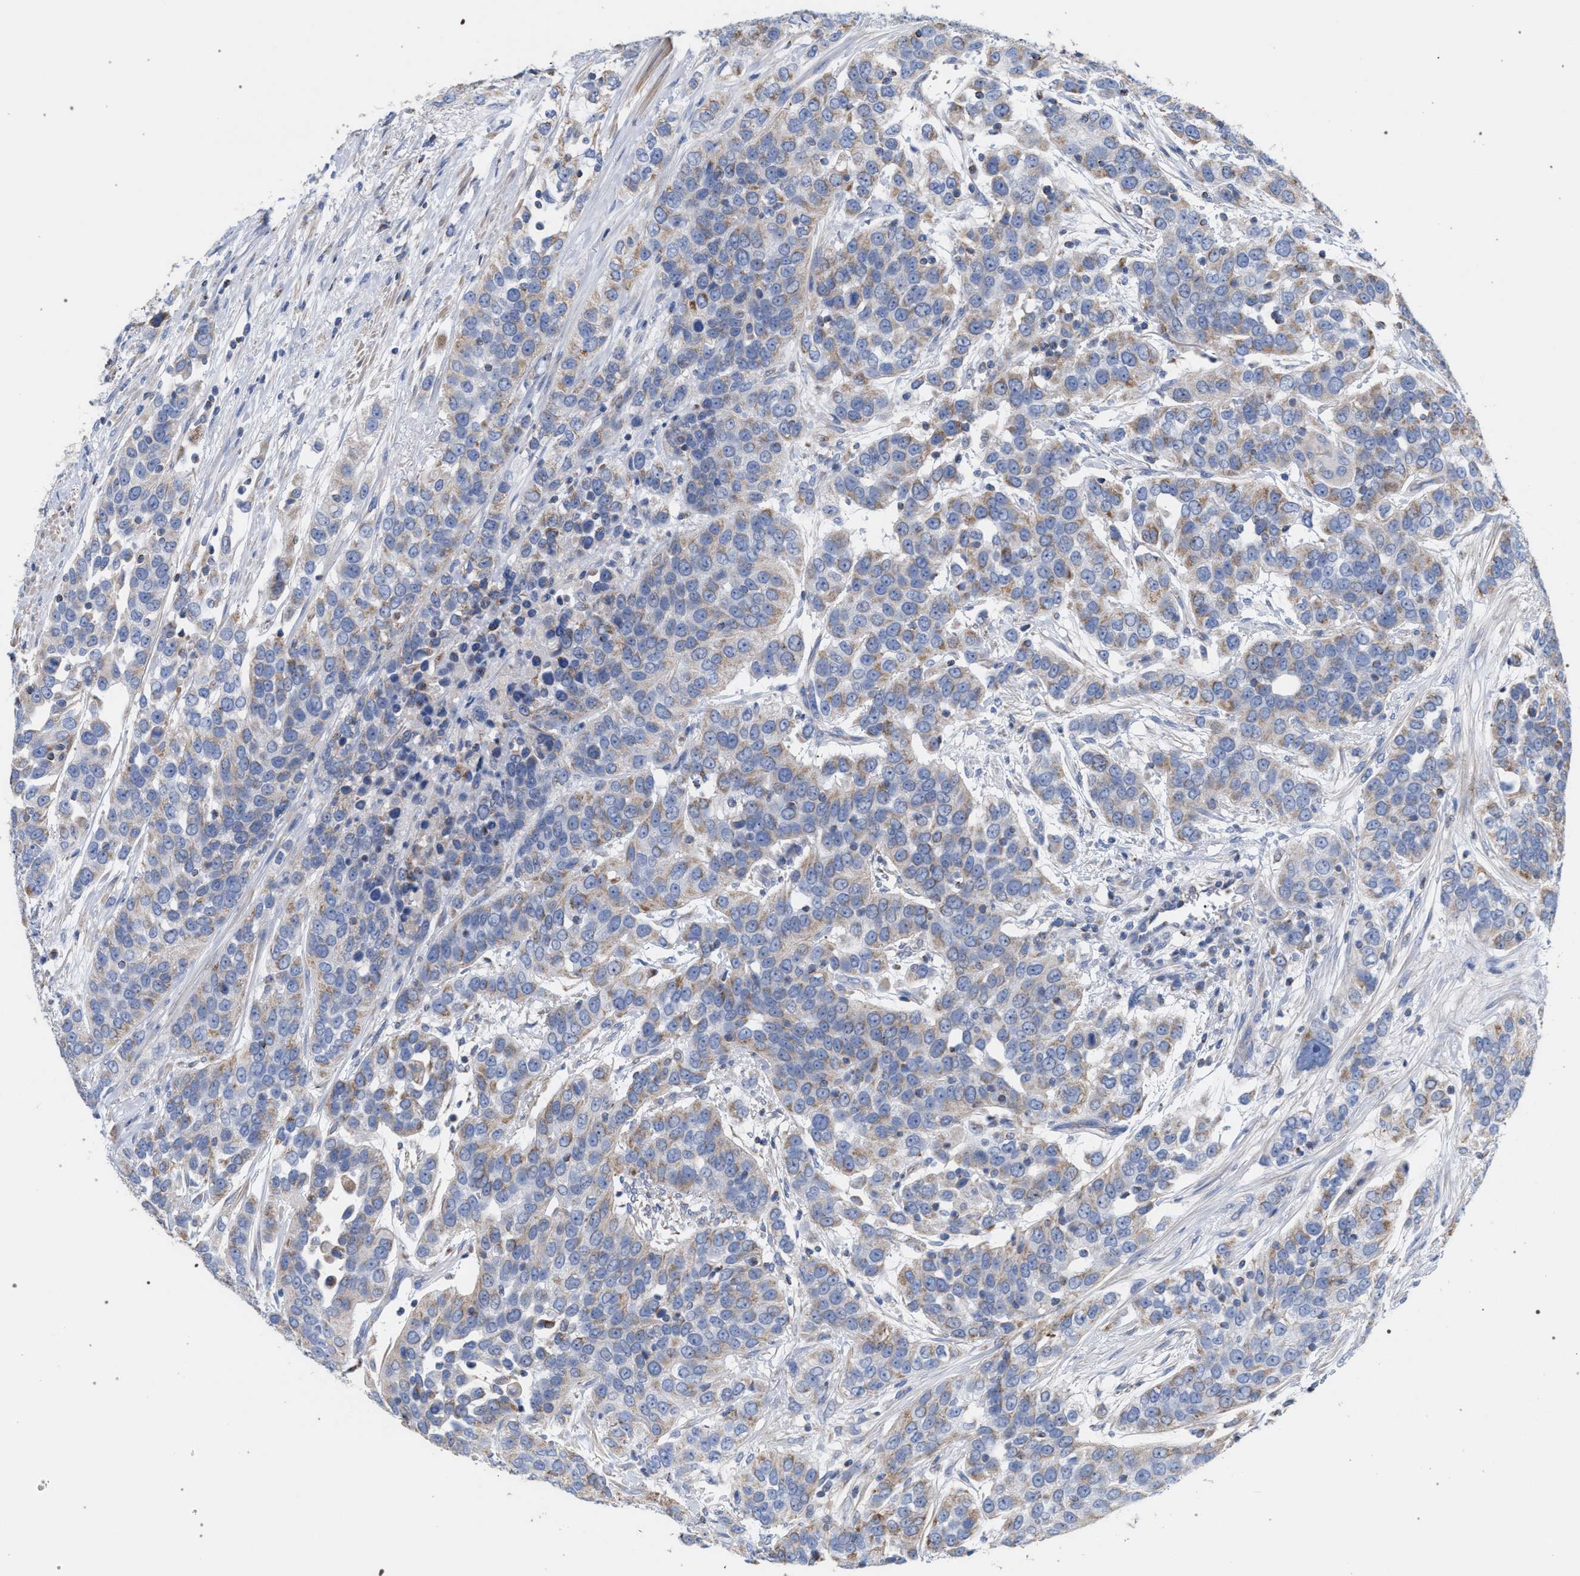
{"staining": {"intensity": "weak", "quantity": ">75%", "location": "cytoplasmic/membranous"}, "tissue": "urothelial cancer", "cell_type": "Tumor cells", "image_type": "cancer", "snomed": [{"axis": "morphology", "description": "Urothelial carcinoma, High grade"}, {"axis": "topography", "description": "Urinary bladder"}], "caption": "High-magnification brightfield microscopy of urothelial carcinoma (high-grade) stained with DAB (3,3'-diaminobenzidine) (brown) and counterstained with hematoxylin (blue). tumor cells exhibit weak cytoplasmic/membranous staining is appreciated in about>75% of cells.", "gene": "ECI2", "patient": {"sex": "female", "age": 80}}